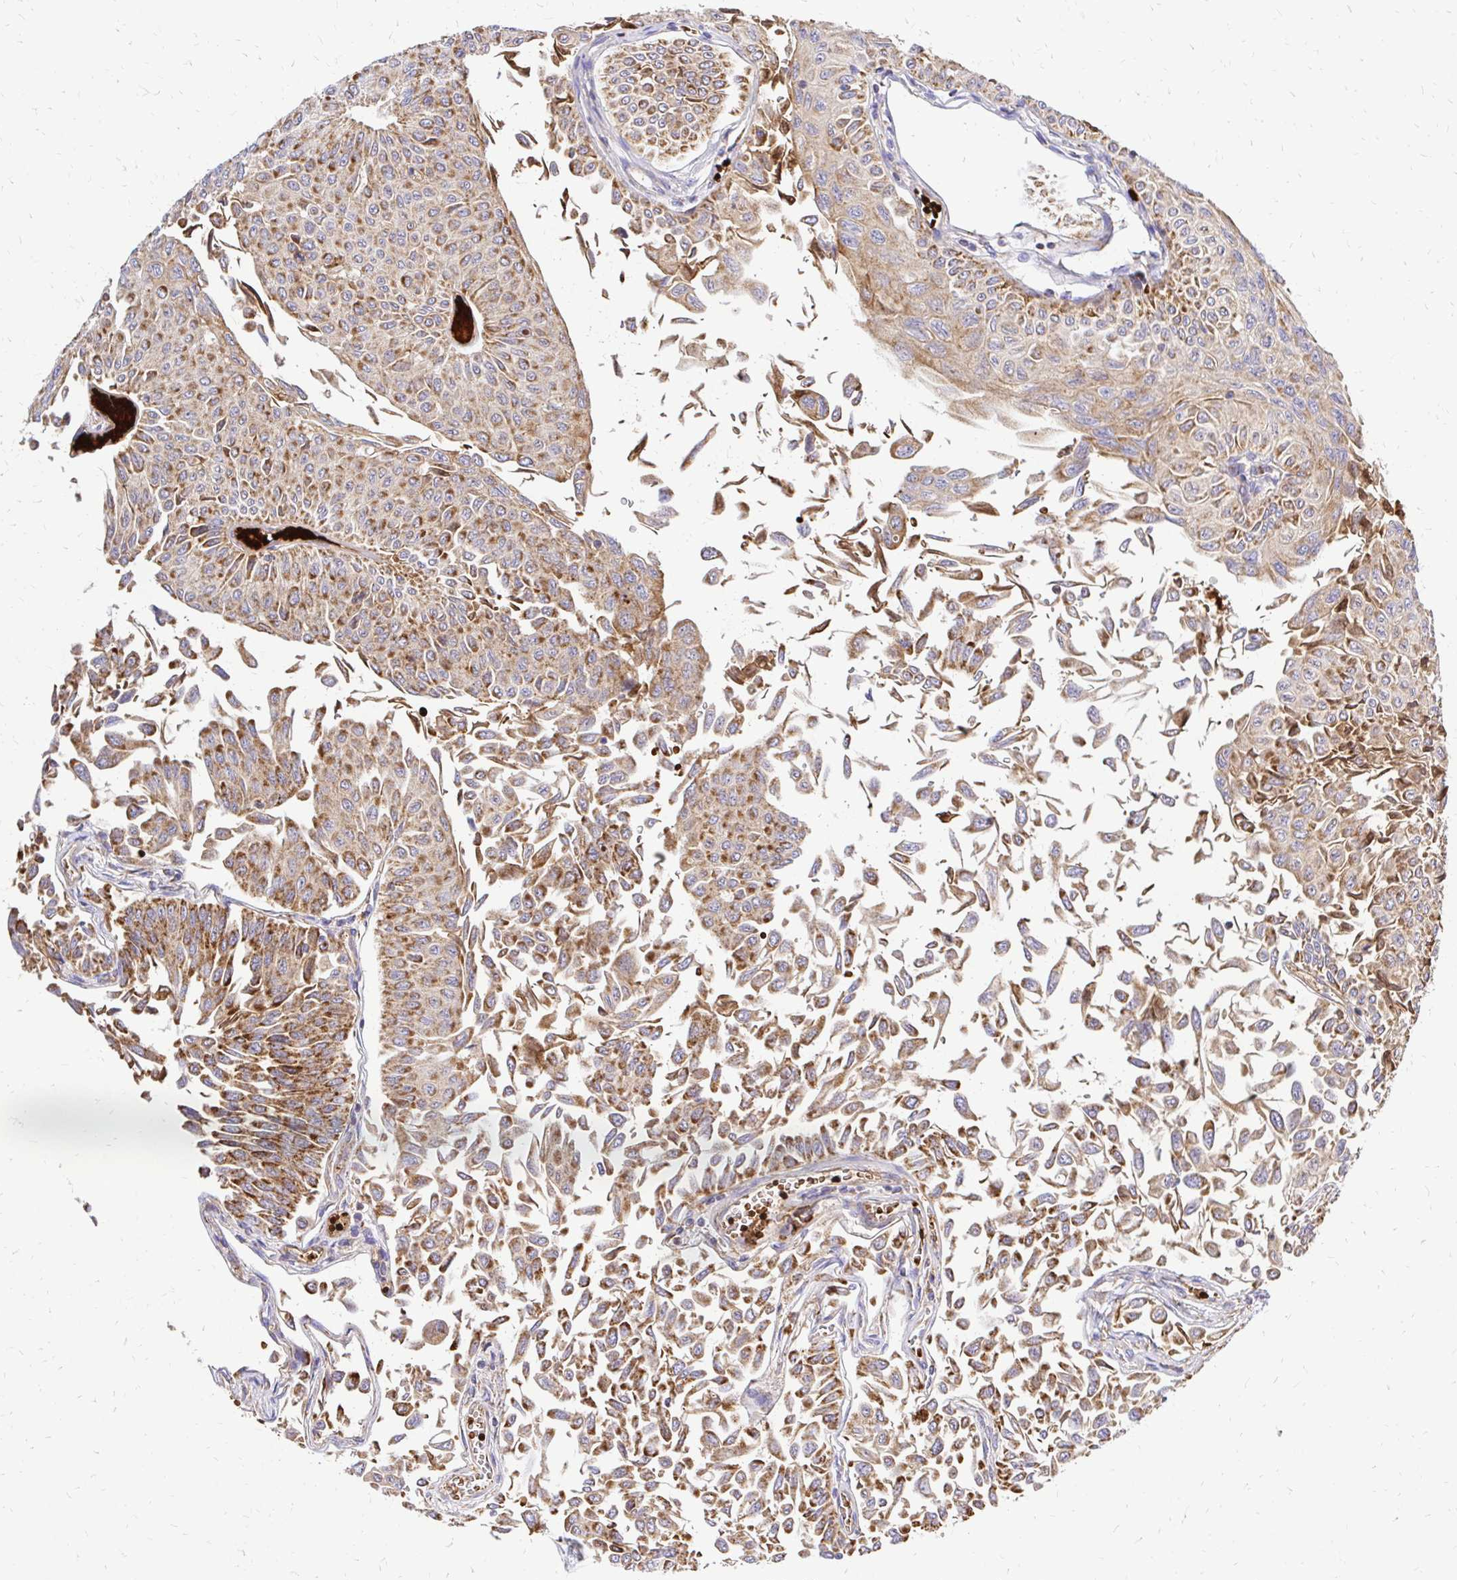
{"staining": {"intensity": "moderate", "quantity": ">75%", "location": "cytoplasmic/membranous"}, "tissue": "urothelial cancer", "cell_type": "Tumor cells", "image_type": "cancer", "snomed": [{"axis": "morphology", "description": "Urothelial carcinoma, NOS"}, {"axis": "topography", "description": "Urinary bladder"}], "caption": "A high-resolution photomicrograph shows immunohistochemistry staining of transitional cell carcinoma, which exhibits moderate cytoplasmic/membranous positivity in about >75% of tumor cells.", "gene": "MRPL13", "patient": {"sex": "male", "age": 59}}